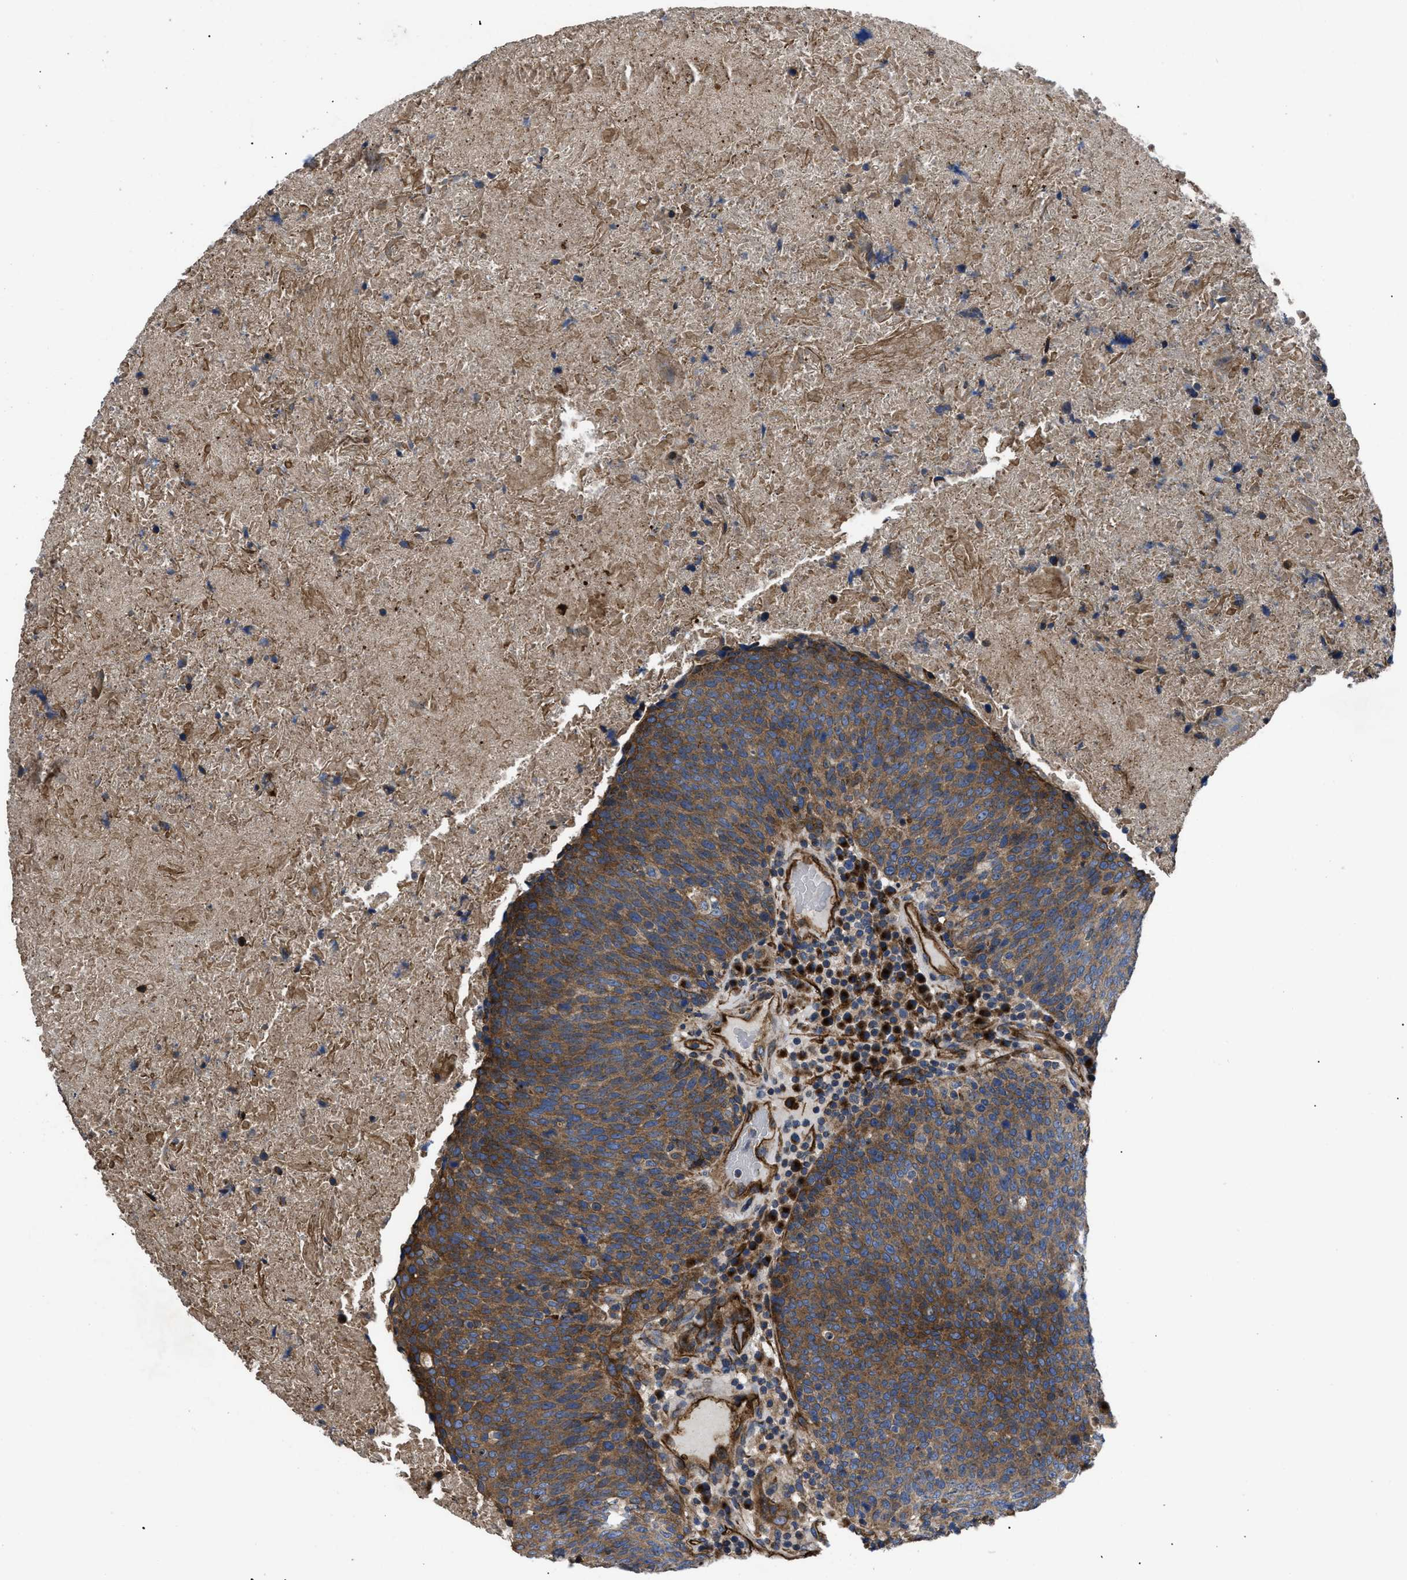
{"staining": {"intensity": "moderate", "quantity": ">75%", "location": "cytoplasmic/membranous"}, "tissue": "head and neck cancer", "cell_type": "Tumor cells", "image_type": "cancer", "snomed": [{"axis": "morphology", "description": "Squamous cell carcinoma, NOS"}, {"axis": "morphology", "description": "Squamous cell carcinoma, metastatic, NOS"}, {"axis": "topography", "description": "Lymph node"}, {"axis": "topography", "description": "Head-Neck"}], "caption": "Immunohistochemical staining of human squamous cell carcinoma (head and neck) exhibits medium levels of moderate cytoplasmic/membranous protein expression in approximately >75% of tumor cells.", "gene": "NT5E", "patient": {"sex": "male", "age": 62}}